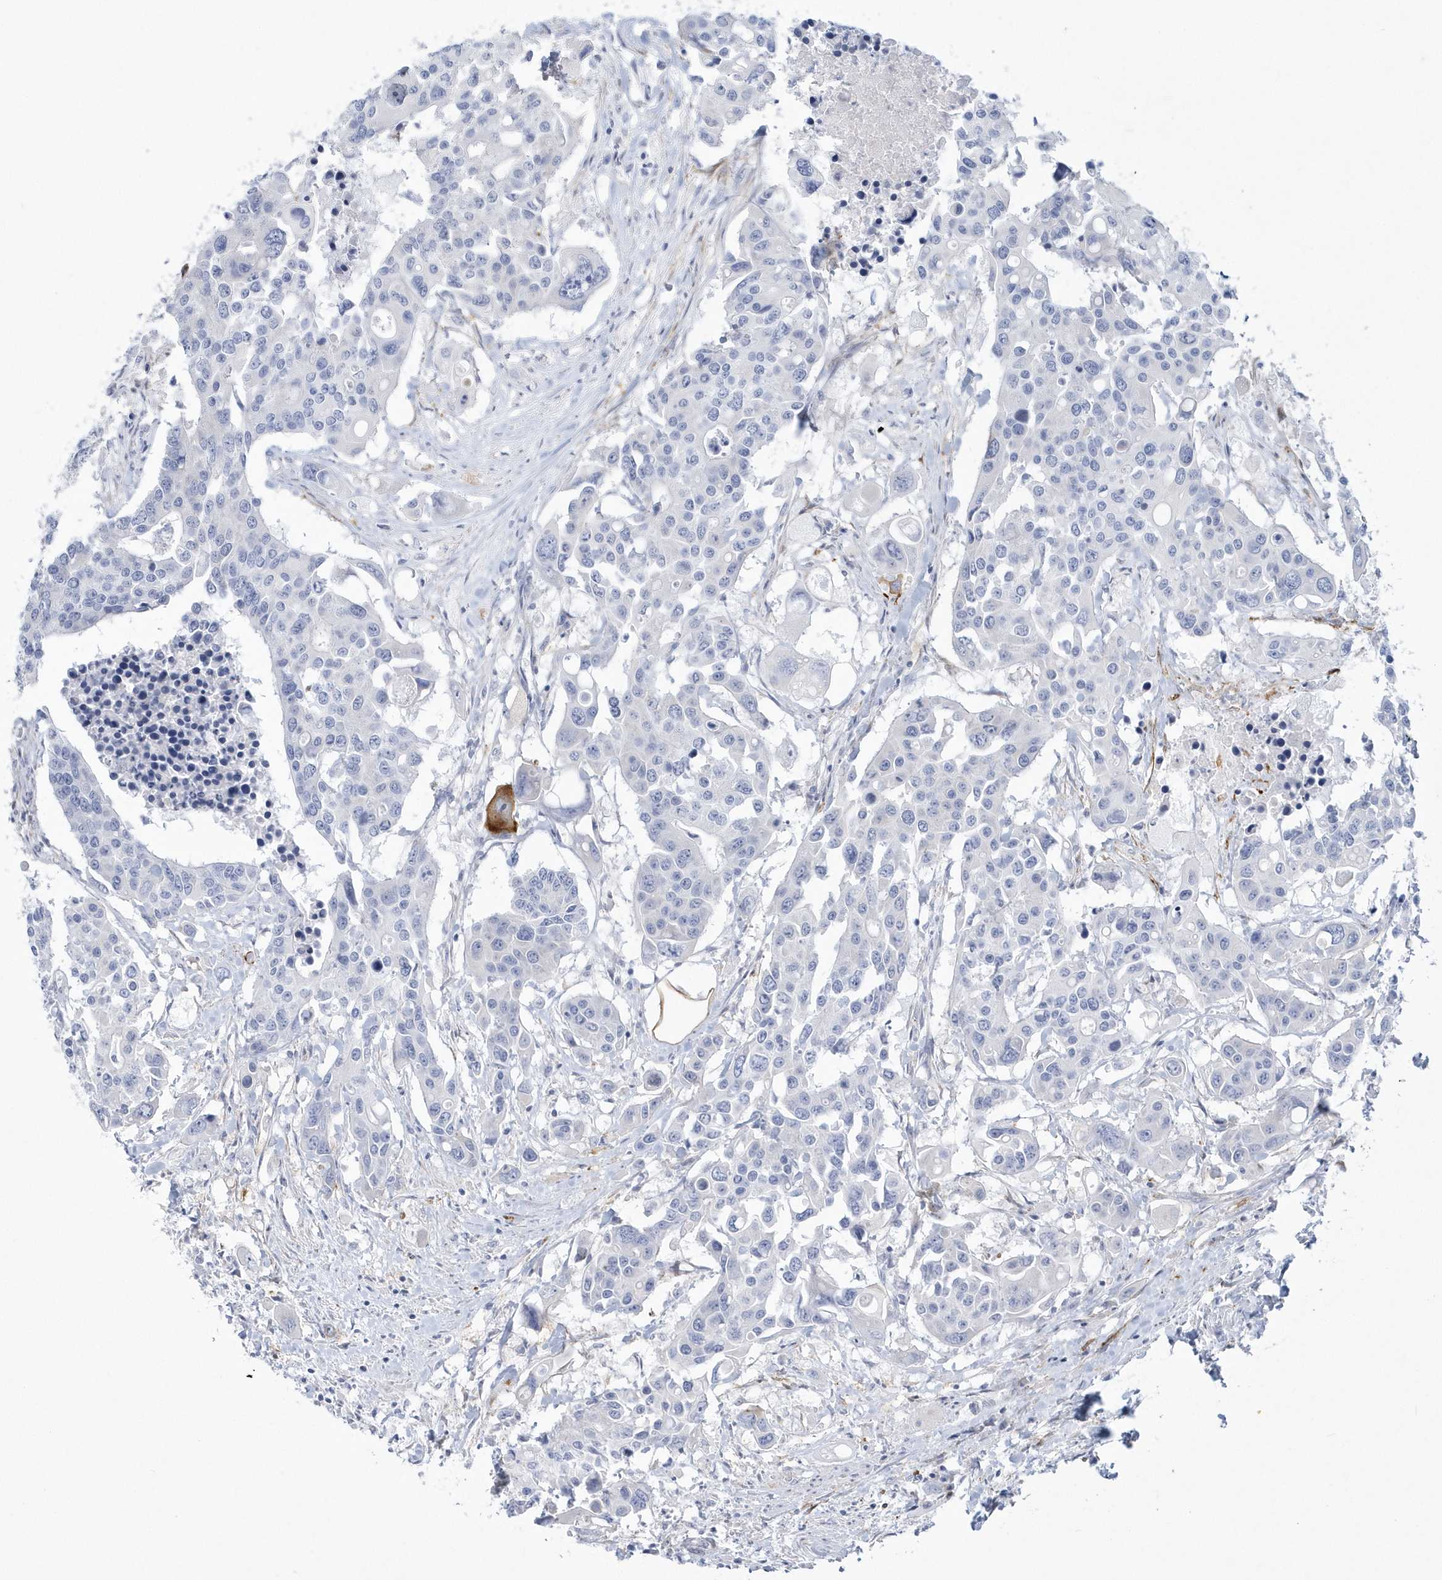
{"staining": {"intensity": "negative", "quantity": "none", "location": "none"}, "tissue": "colorectal cancer", "cell_type": "Tumor cells", "image_type": "cancer", "snomed": [{"axis": "morphology", "description": "Adenocarcinoma, NOS"}, {"axis": "topography", "description": "Colon"}], "caption": "High power microscopy micrograph of an immunohistochemistry photomicrograph of colorectal adenocarcinoma, revealing no significant expression in tumor cells.", "gene": "WDR27", "patient": {"sex": "male", "age": 77}}